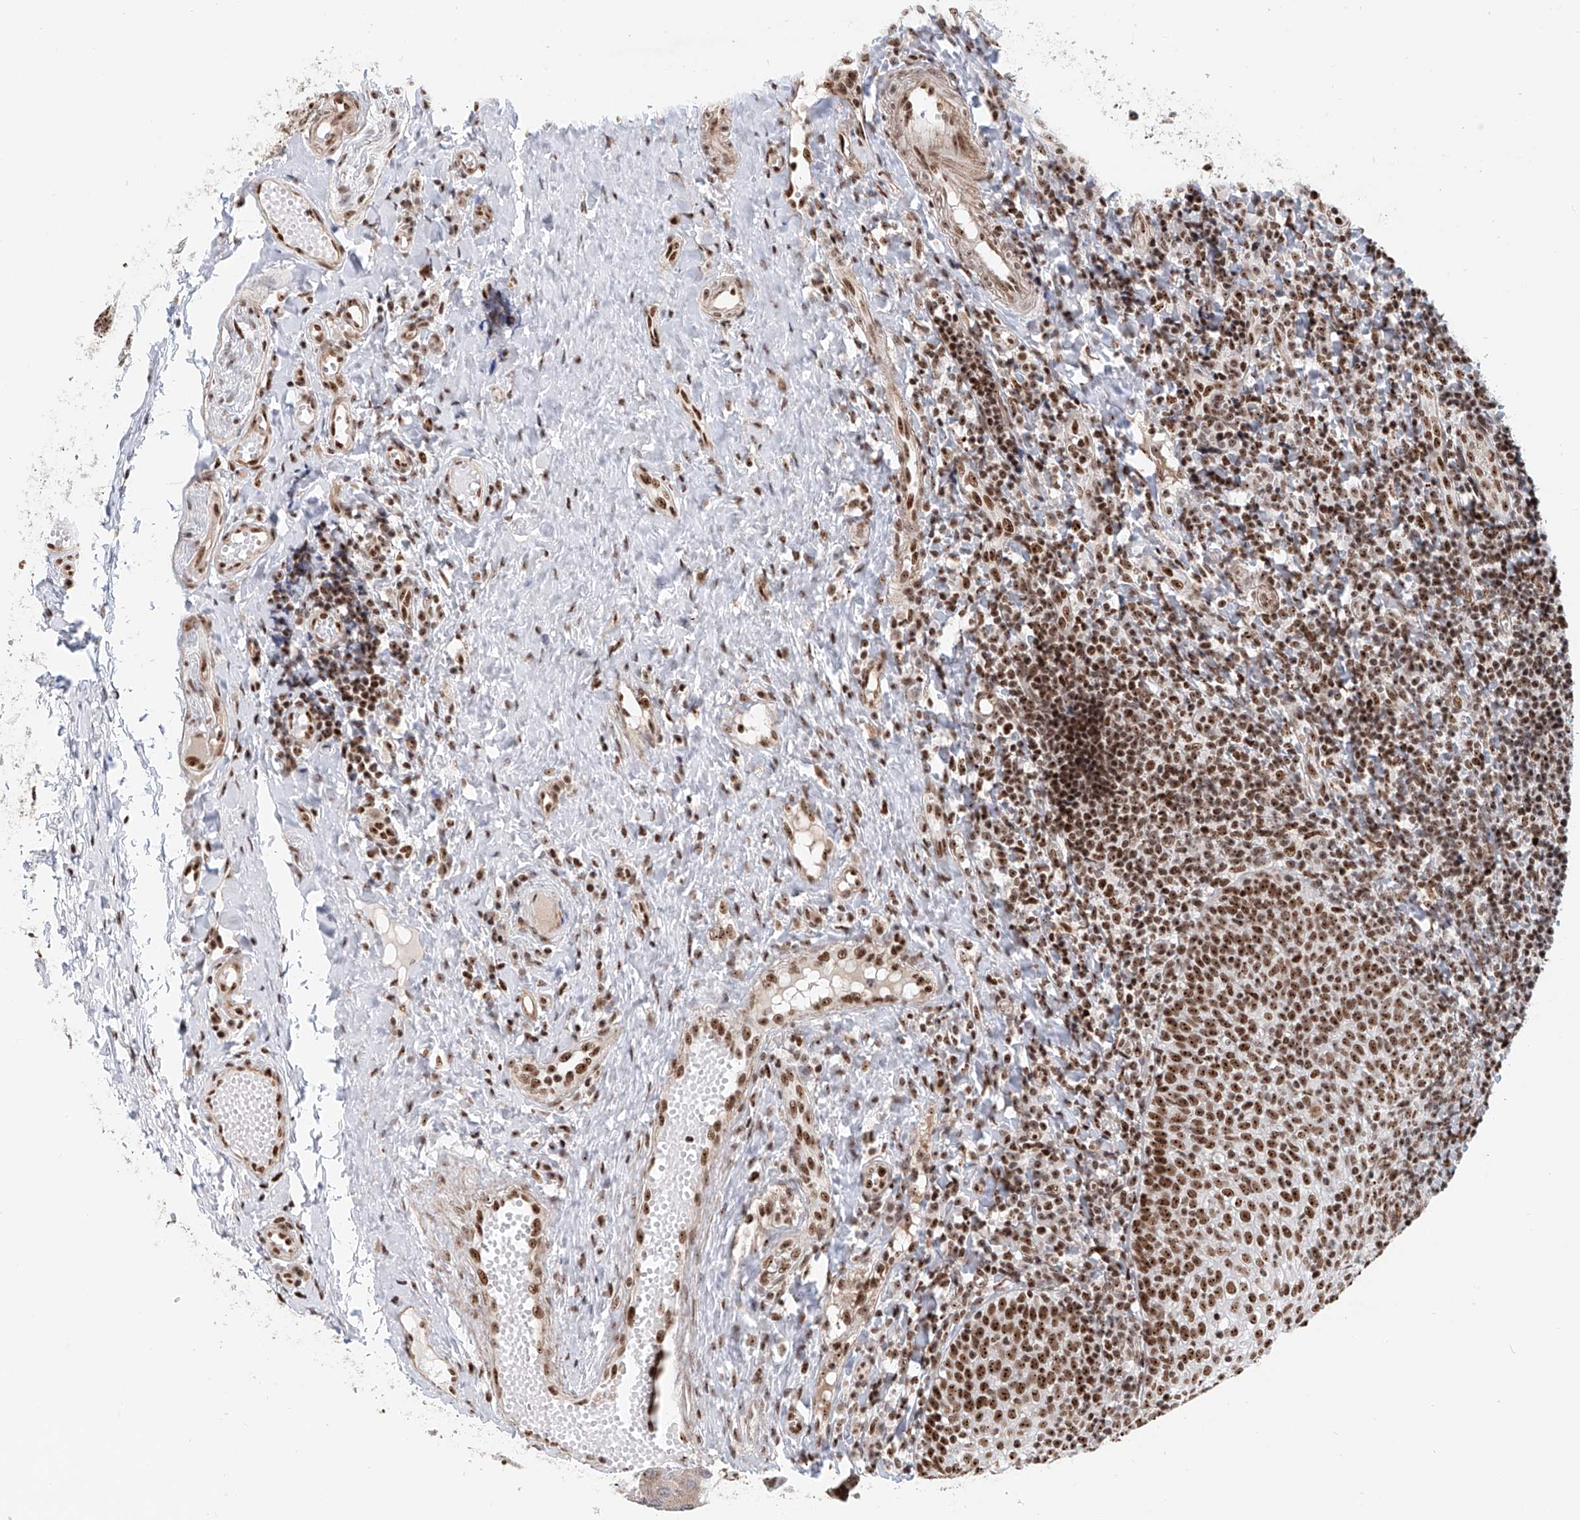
{"staining": {"intensity": "moderate", "quantity": ">75%", "location": "nuclear"}, "tissue": "tonsil", "cell_type": "Germinal center cells", "image_type": "normal", "snomed": [{"axis": "morphology", "description": "Normal tissue, NOS"}, {"axis": "topography", "description": "Tonsil"}], "caption": "A histopathology image of tonsil stained for a protein displays moderate nuclear brown staining in germinal center cells. Using DAB (brown) and hematoxylin (blue) stains, captured at high magnification using brightfield microscopy.", "gene": "PRUNE2", "patient": {"sex": "female", "age": 19}}